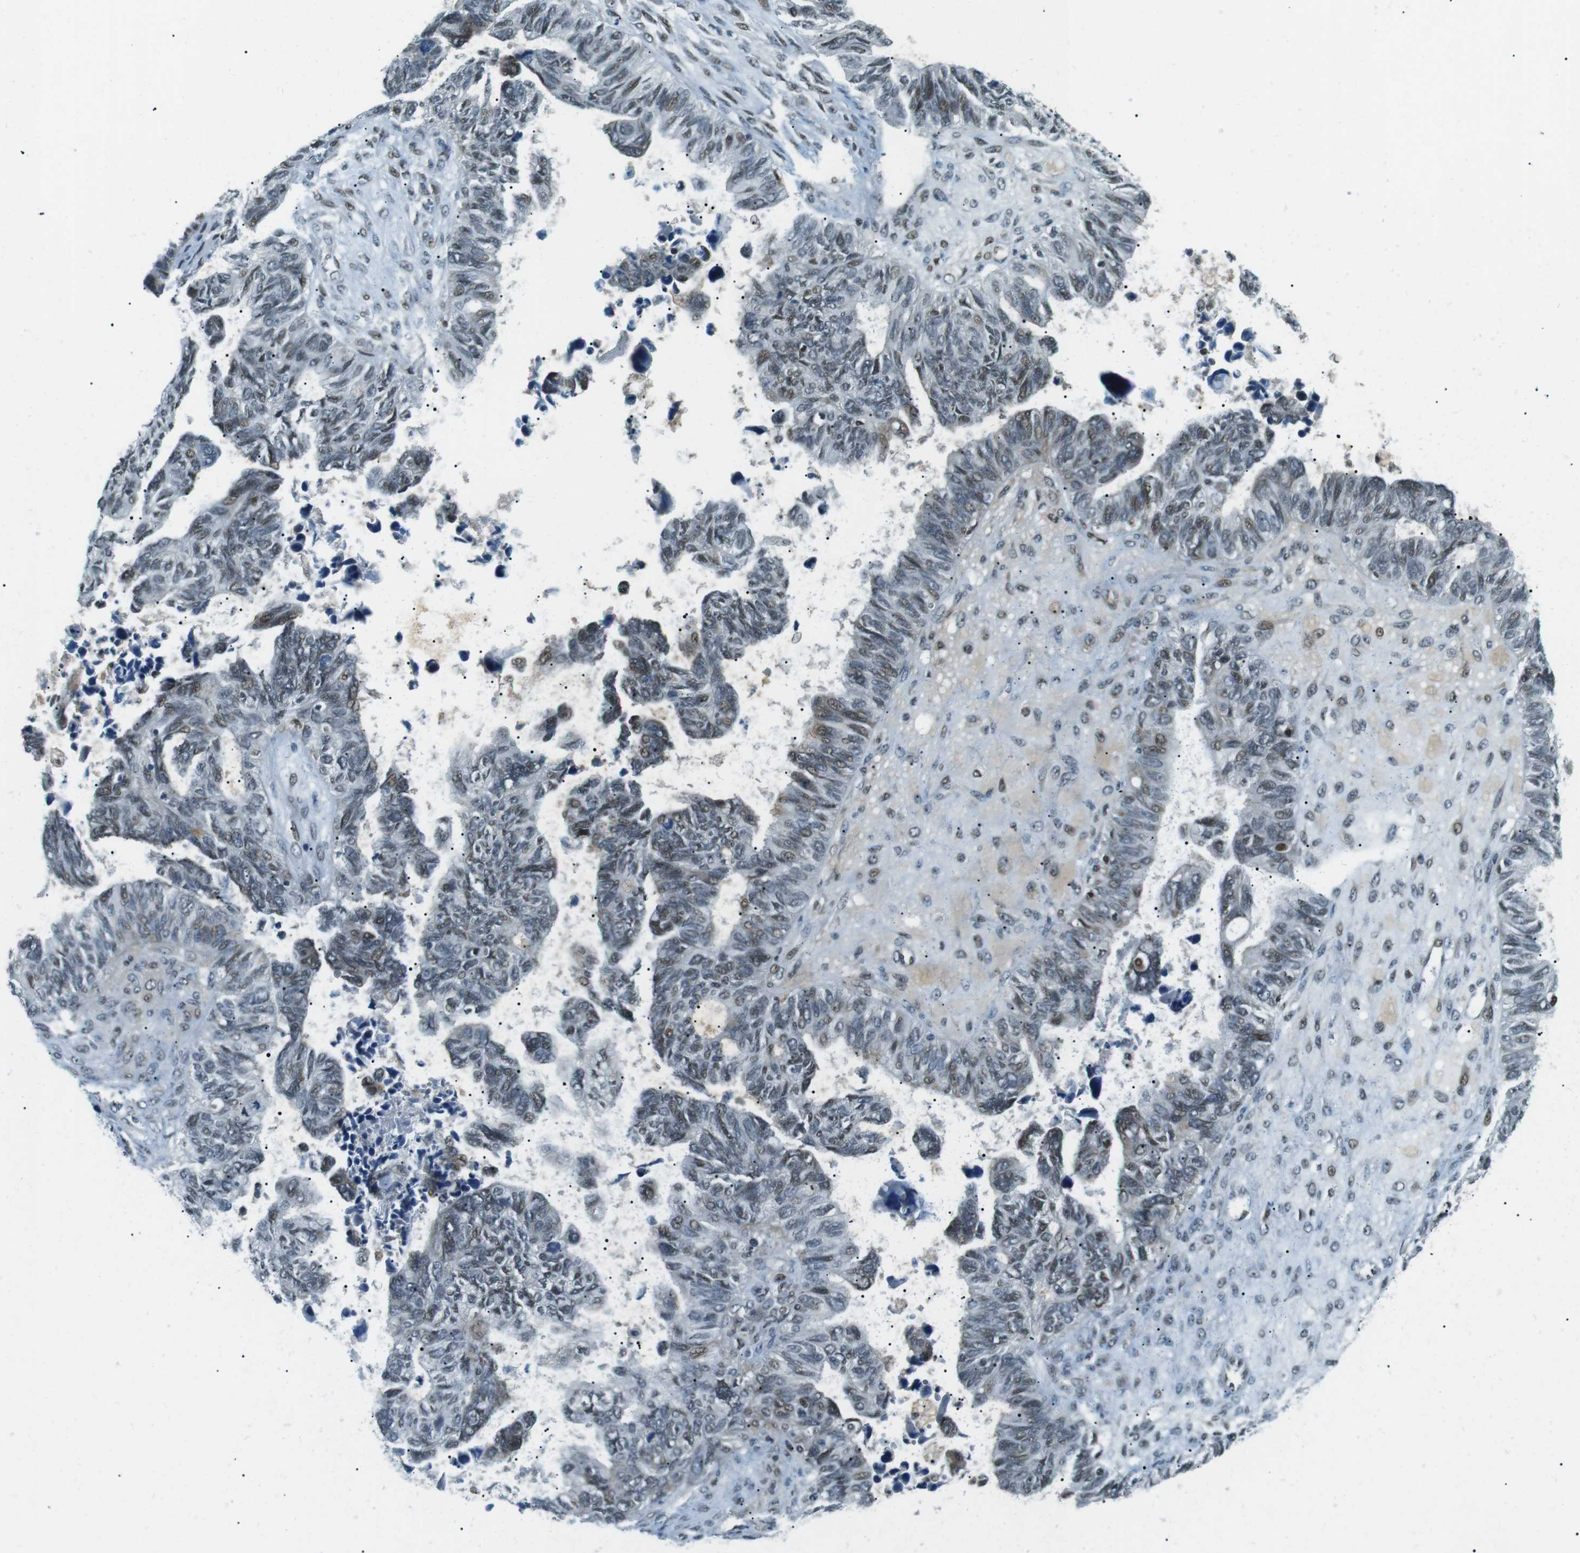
{"staining": {"intensity": "moderate", "quantity": "<25%", "location": "nuclear"}, "tissue": "ovarian cancer", "cell_type": "Tumor cells", "image_type": "cancer", "snomed": [{"axis": "morphology", "description": "Cystadenocarcinoma, serous, NOS"}, {"axis": "topography", "description": "Ovary"}], "caption": "High-power microscopy captured an immunohistochemistry (IHC) image of ovarian serous cystadenocarcinoma, revealing moderate nuclear positivity in about <25% of tumor cells.", "gene": "PJA1", "patient": {"sex": "female", "age": 79}}